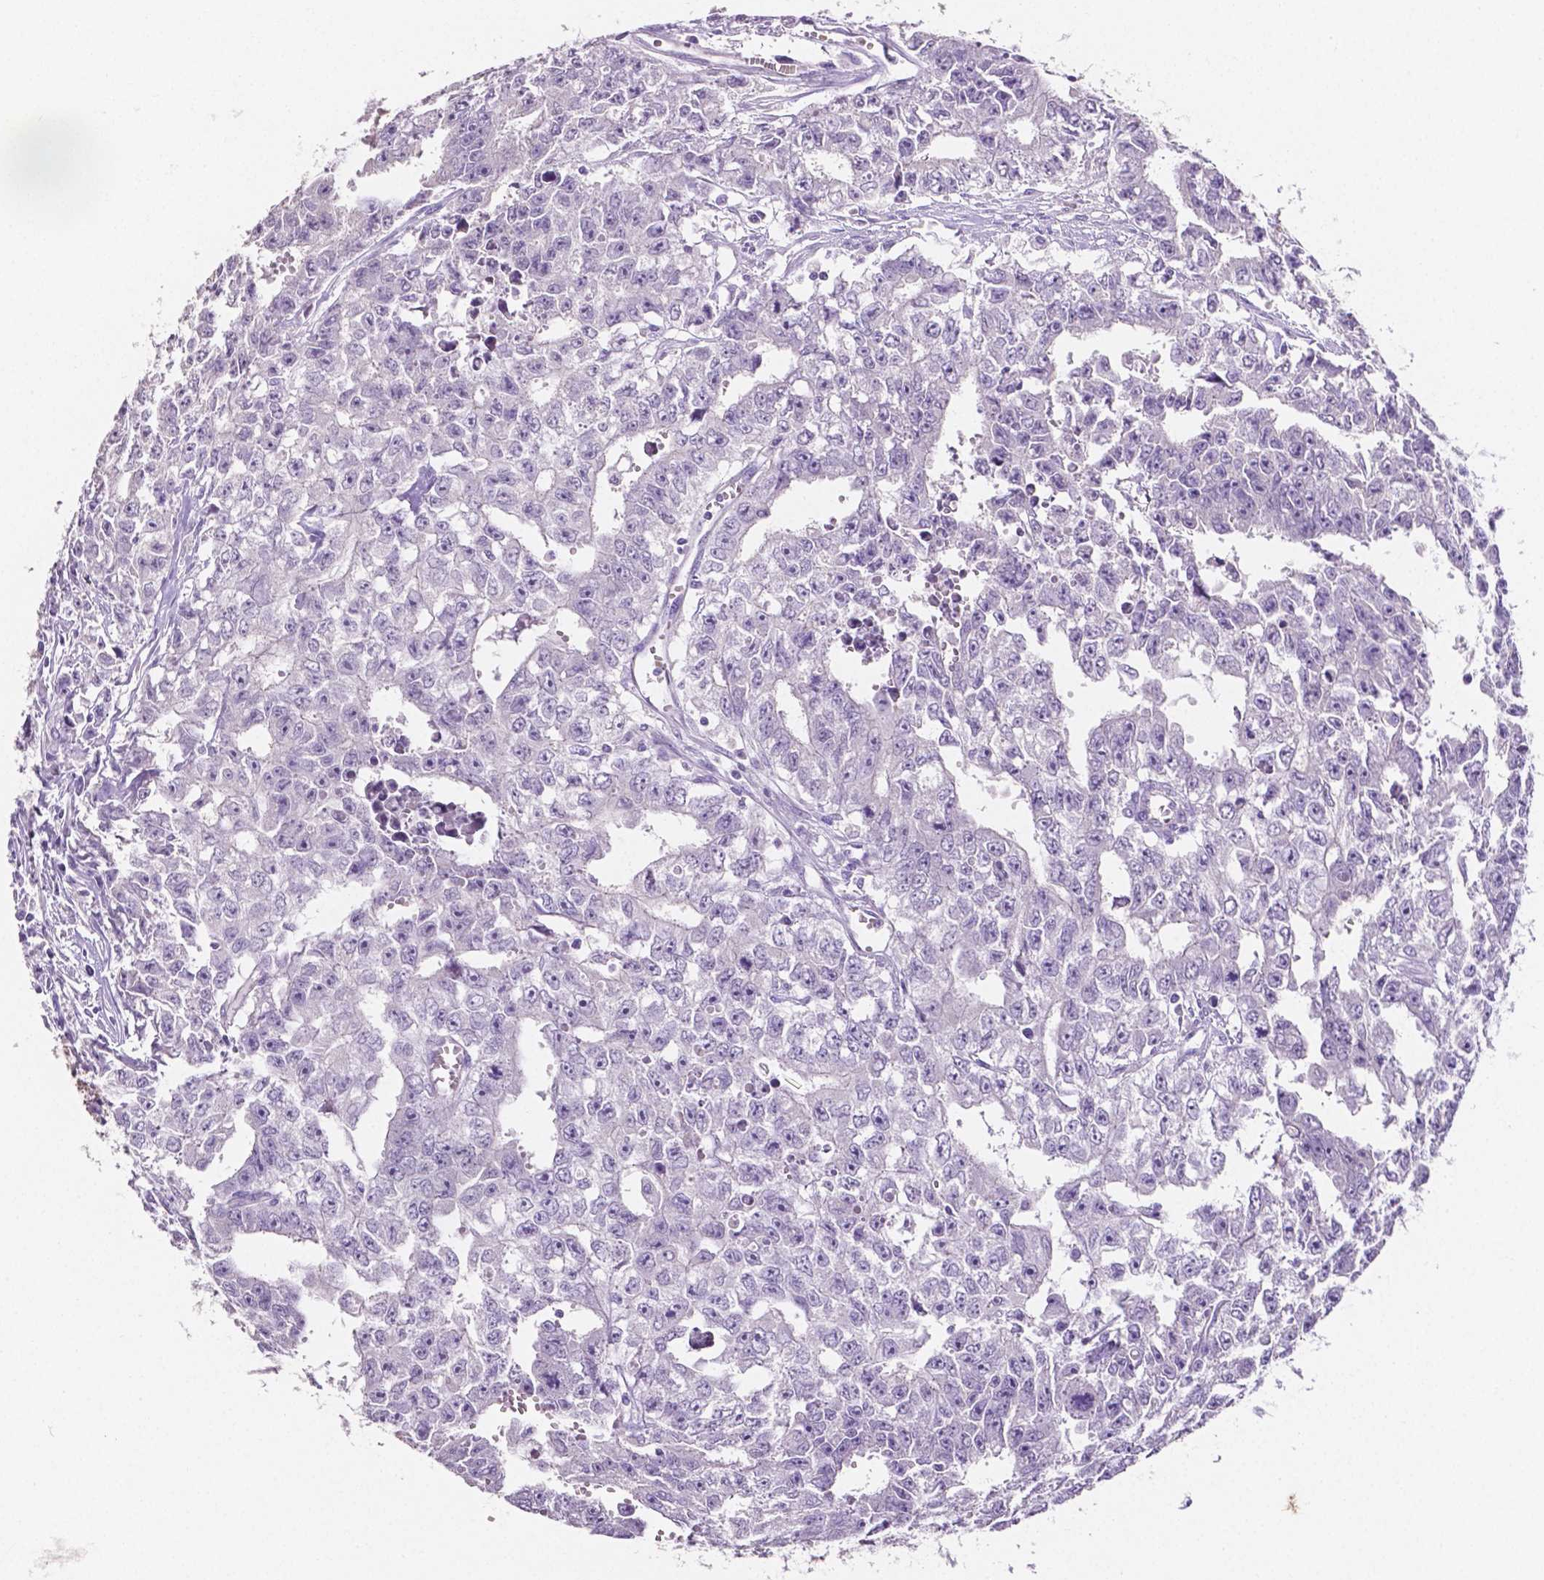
{"staining": {"intensity": "negative", "quantity": "none", "location": "none"}, "tissue": "testis cancer", "cell_type": "Tumor cells", "image_type": "cancer", "snomed": [{"axis": "morphology", "description": "Carcinoma, Embryonal, NOS"}, {"axis": "morphology", "description": "Teratoma, malignant, NOS"}, {"axis": "topography", "description": "Testis"}], "caption": "This image is of testis malignant teratoma stained with immunohistochemistry to label a protein in brown with the nuclei are counter-stained blue. There is no positivity in tumor cells.", "gene": "SLC22A2", "patient": {"sex": "male", "age": 24}}